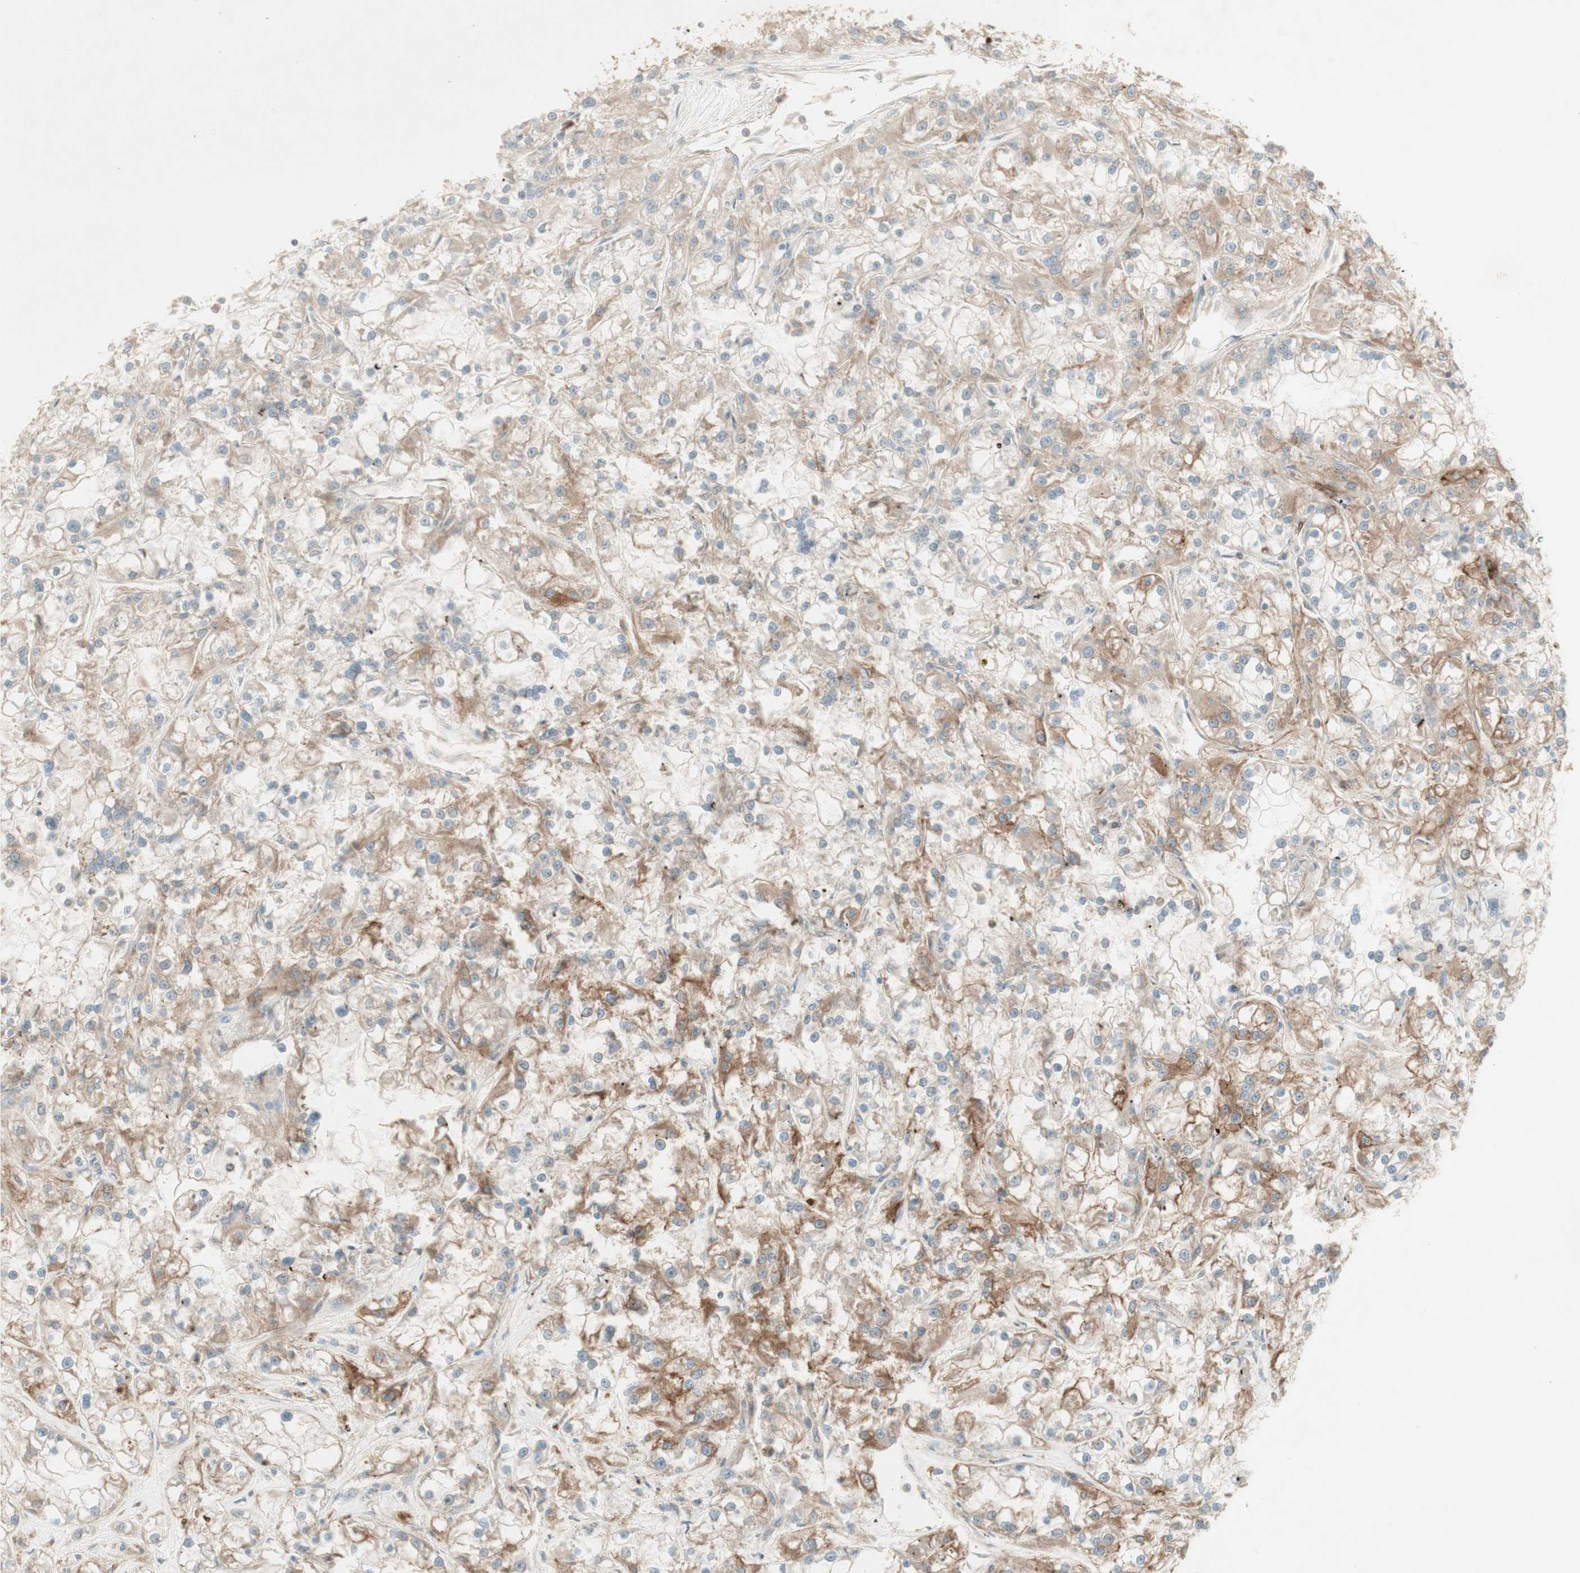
{"staining": {"intensity": "moderate", "quantity": ">75%", "location": "cytoplasmic/membranous"}, "tissue": "renal cancer", "cell_type": "Tumor cells", "image_type": "cancer", "snomed": [{"axis": "morphology", "description": "Adenocarcinoma, NOS"}, {"axis": "topography", "description": "Kidney"}], "caption": "Immunohistochemistry photomicrograph of human renal adenocarcinoma stained for a protein (brown), which exhibits medium levels of moderate cytoplasmic/membranous expression in approximately >75% of tumor cells.", "gene": "PTGER4", "patient": {"sex": "female", "age": 52}}